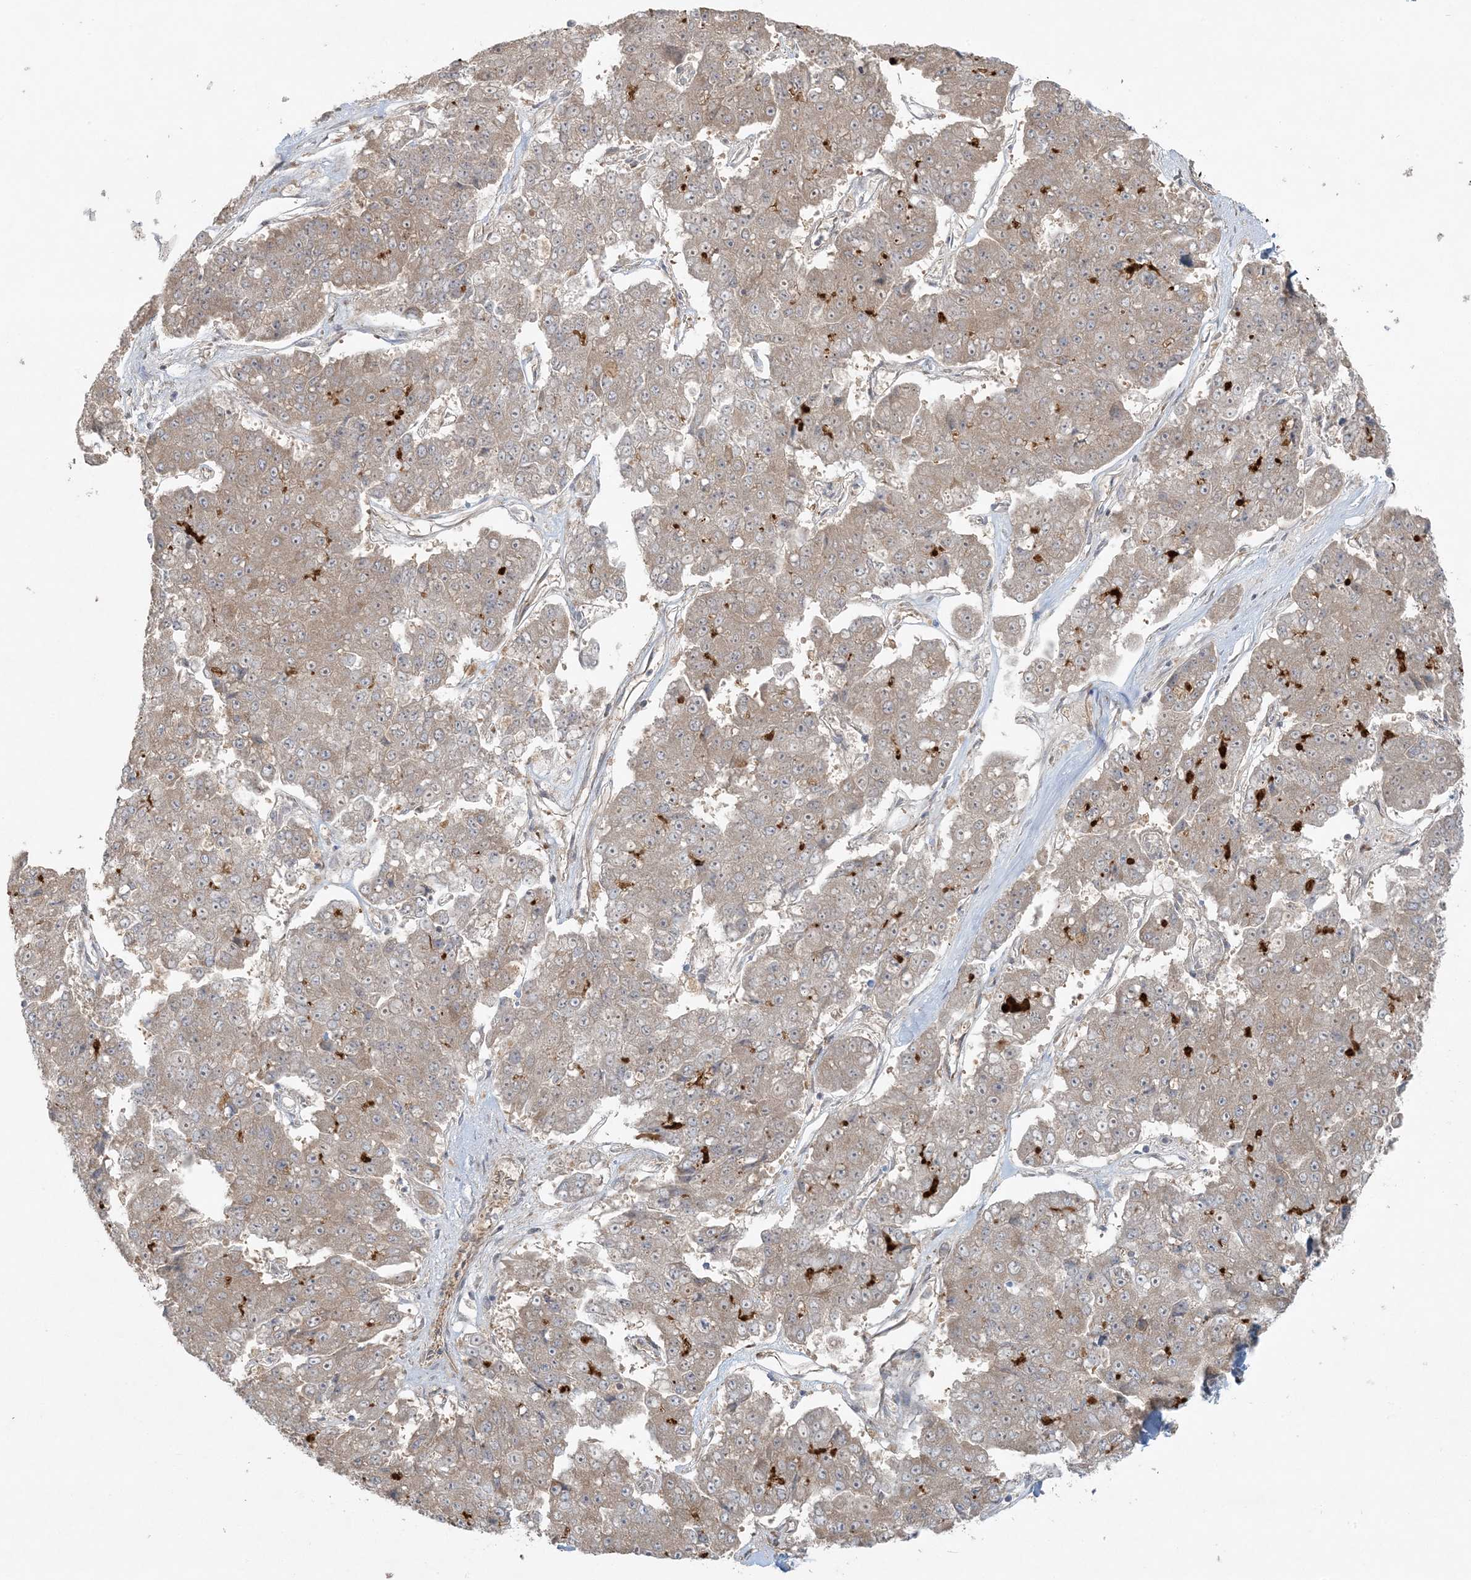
{"staining": {"intensity": "moderate", "quantity": "25%-75%", "location": "cytoplasmic/membranous"}, "tissue": "pancreatic cancer", "cell_type": "Tumor cells", "image_type": "cancer", "snomed": [{"axis": "morphology", "description": "Adenocarcinoma, NOS"}, {"axis": "topography", "description": "Pancreas"}], "caption": "A brown stain shows moderate cytoplasmic/membranous staining of a protein in pancreatic cancer tumor cells.", "gene": "ZNF263", "patient": {"sex": "male", "age": 50}}